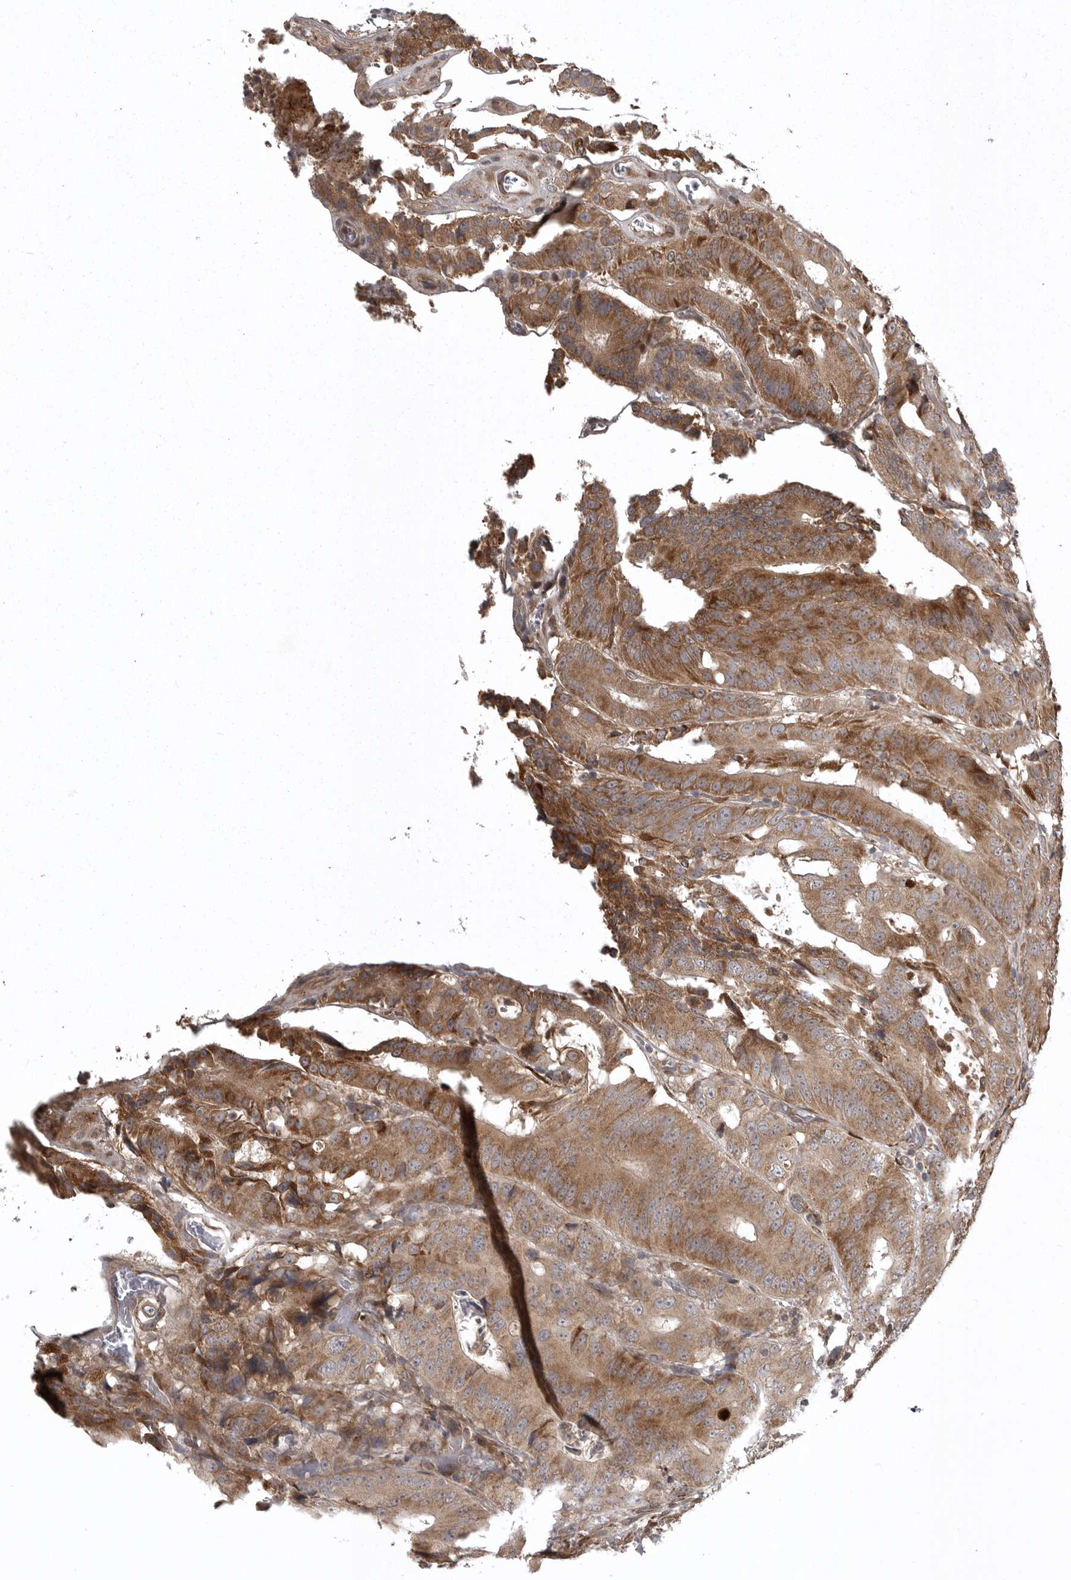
{"staining": {"intensity": "moderate", "quantity": ">75%", "location": "cytoplasmic/membranous"}, "tissue": "colorectal cancer", "cell_type": "Tumor cells", "image_type": "cancer", "snomed": [{"axis": "morphology", "description": "Adenocarcinoma, NOS"}, {"axis": "topography", "description": "Colon"}], "caption": "IHC image of human colorectal adenocarcinoma stained for a protein (brown), which reveals medium levels of moderate cytoplasmic/membranous staining in about >75% of tumor cells.", "gene": "GPR31", "patient": {"sex": "male", "age": 83}}